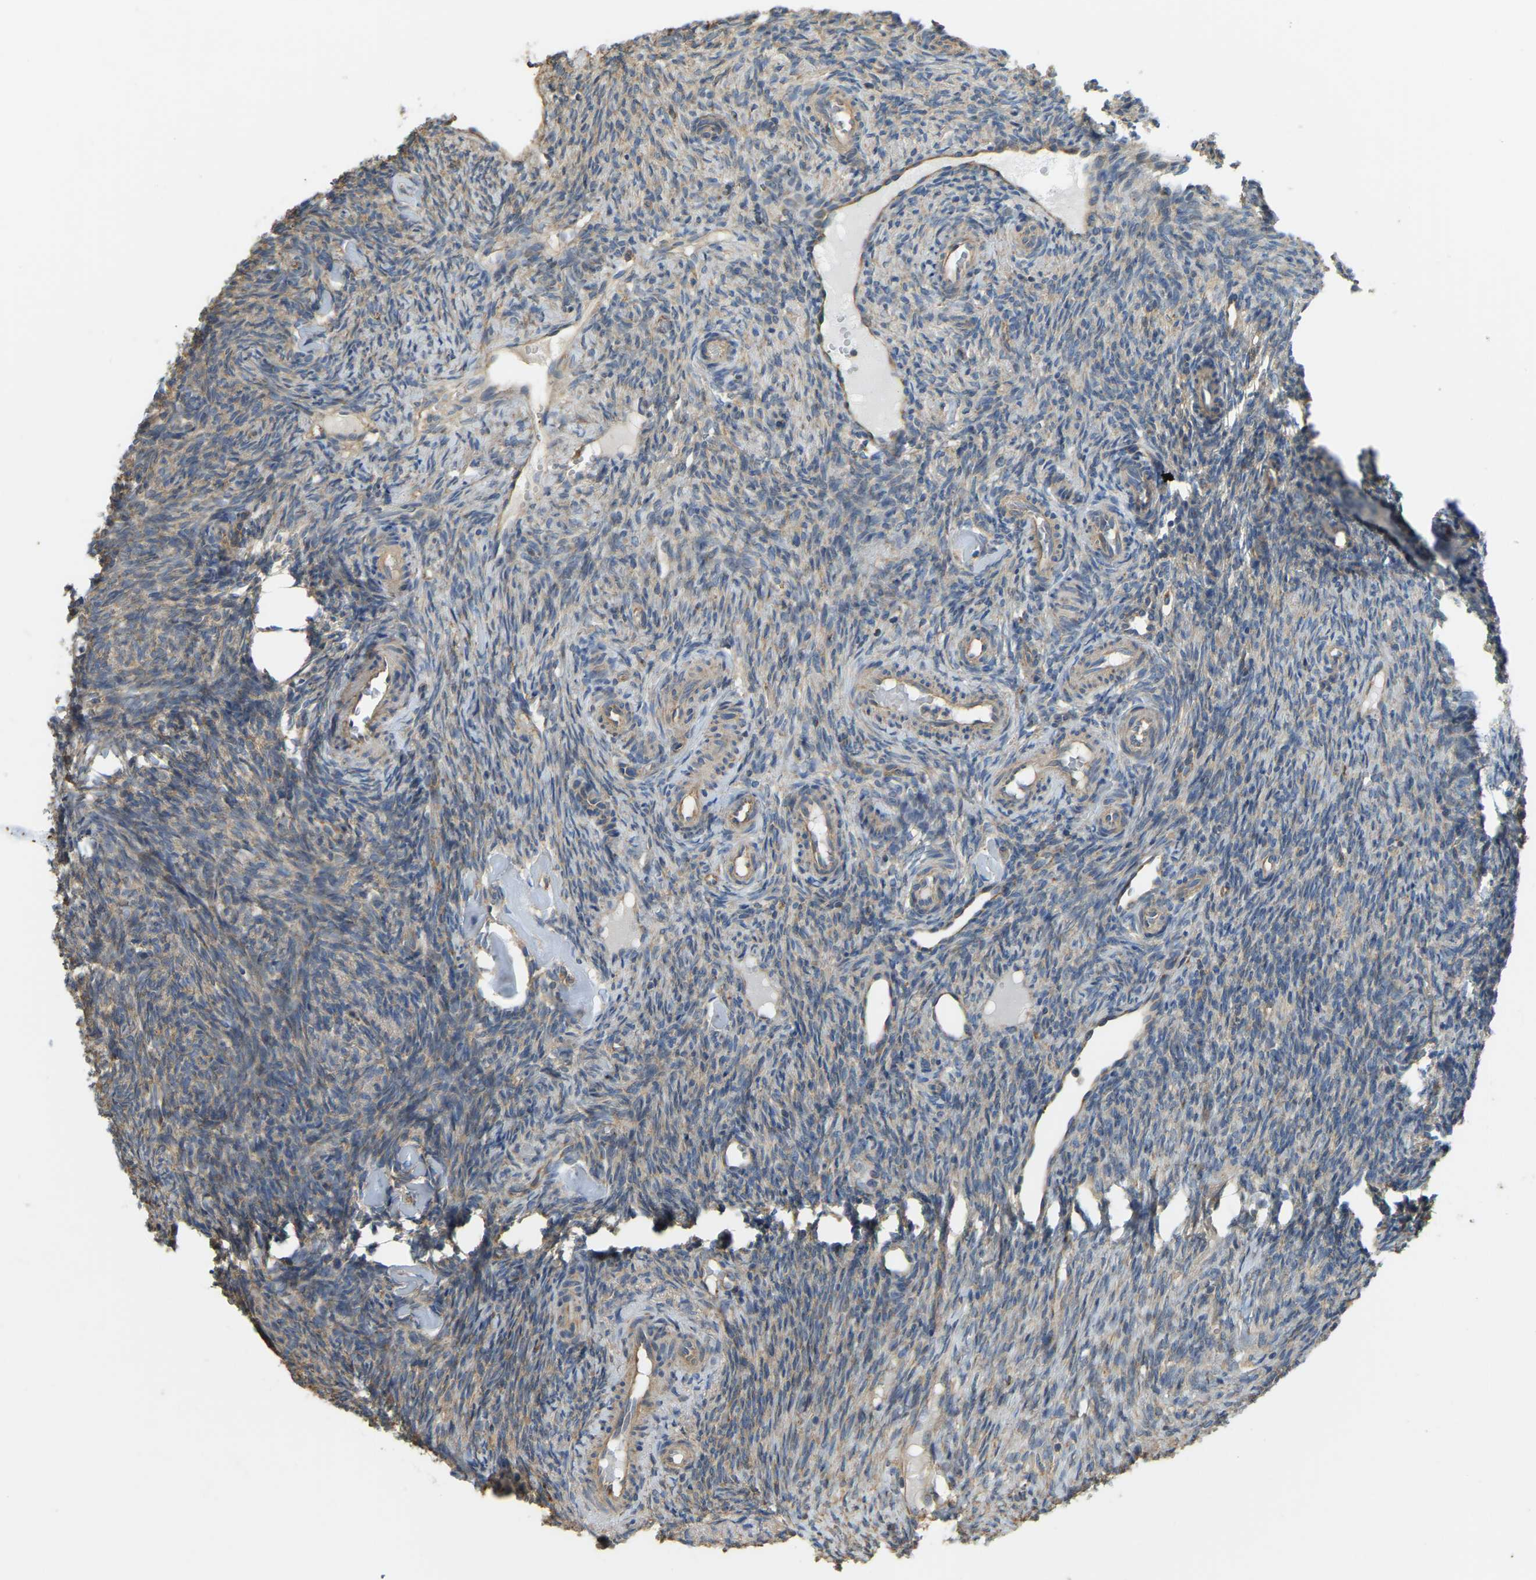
{"staining": {"intensity": "weak", "quantity": "<25%", "location": "cytoplasmic/membranous"}, "tissue": "ovary", "cell_type": "Ovarian stroma cells", "image_type": "normal", "snomed": [{"axis": "morphology", "description": "Normal tissue, NOS"}, {"axis": "topography", "description": "Ovary"}], "caption": "This image is of normal ovary stained with immunohistochemistry (IHC) to label a protein in brown with the nuclei are counter-stained blue. There is no expression in ovarian stroma cells.", "gene": "PSMD7", "patient": {"sex": "female", "age": 41}}